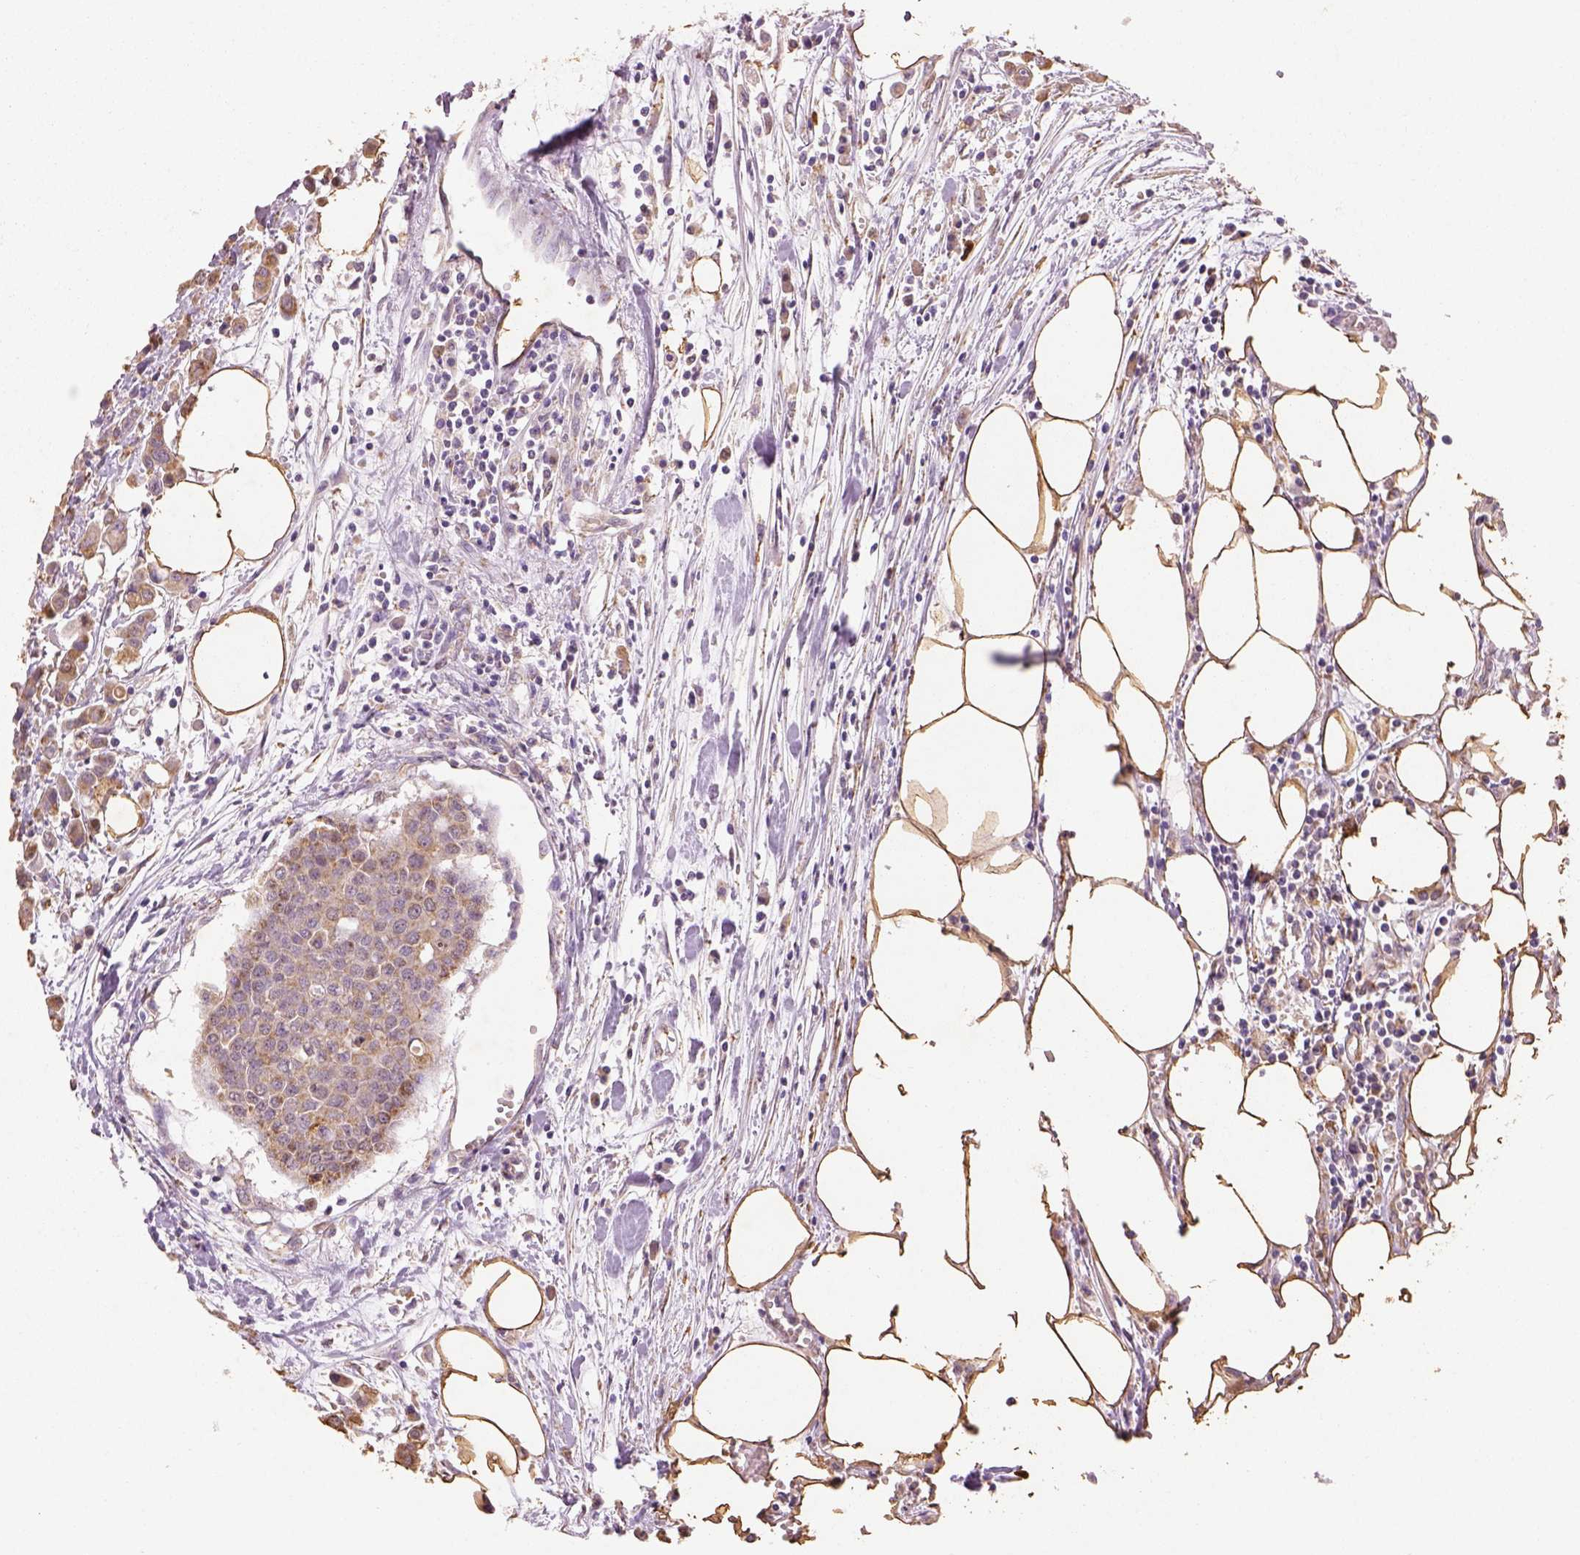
{"staining": {"intensity": "moderate", "quantity": "<25%", "location": "cytoplasmic/membranous"}, "tissue": "carcinoid", "cell_type": "Tumor cells", "image_type": "cancer", "snomed": [{"axis": "morphology", "description": "Carcinoid, malignant, NOS"}, {"axis": "topography", "description": "Colon"}], "caption": "Immunohistochemical staining of malignant carcinoid shows moderate cytoplasmic/membranous protein staining in about <25% of tumor cells. Using DAB (brown) and hematoxylin (blue) stains, captured at high magnification using brightfield microscopy.", "gene": "AP2B1", "patient": {"sex": "male", "age": 81}}